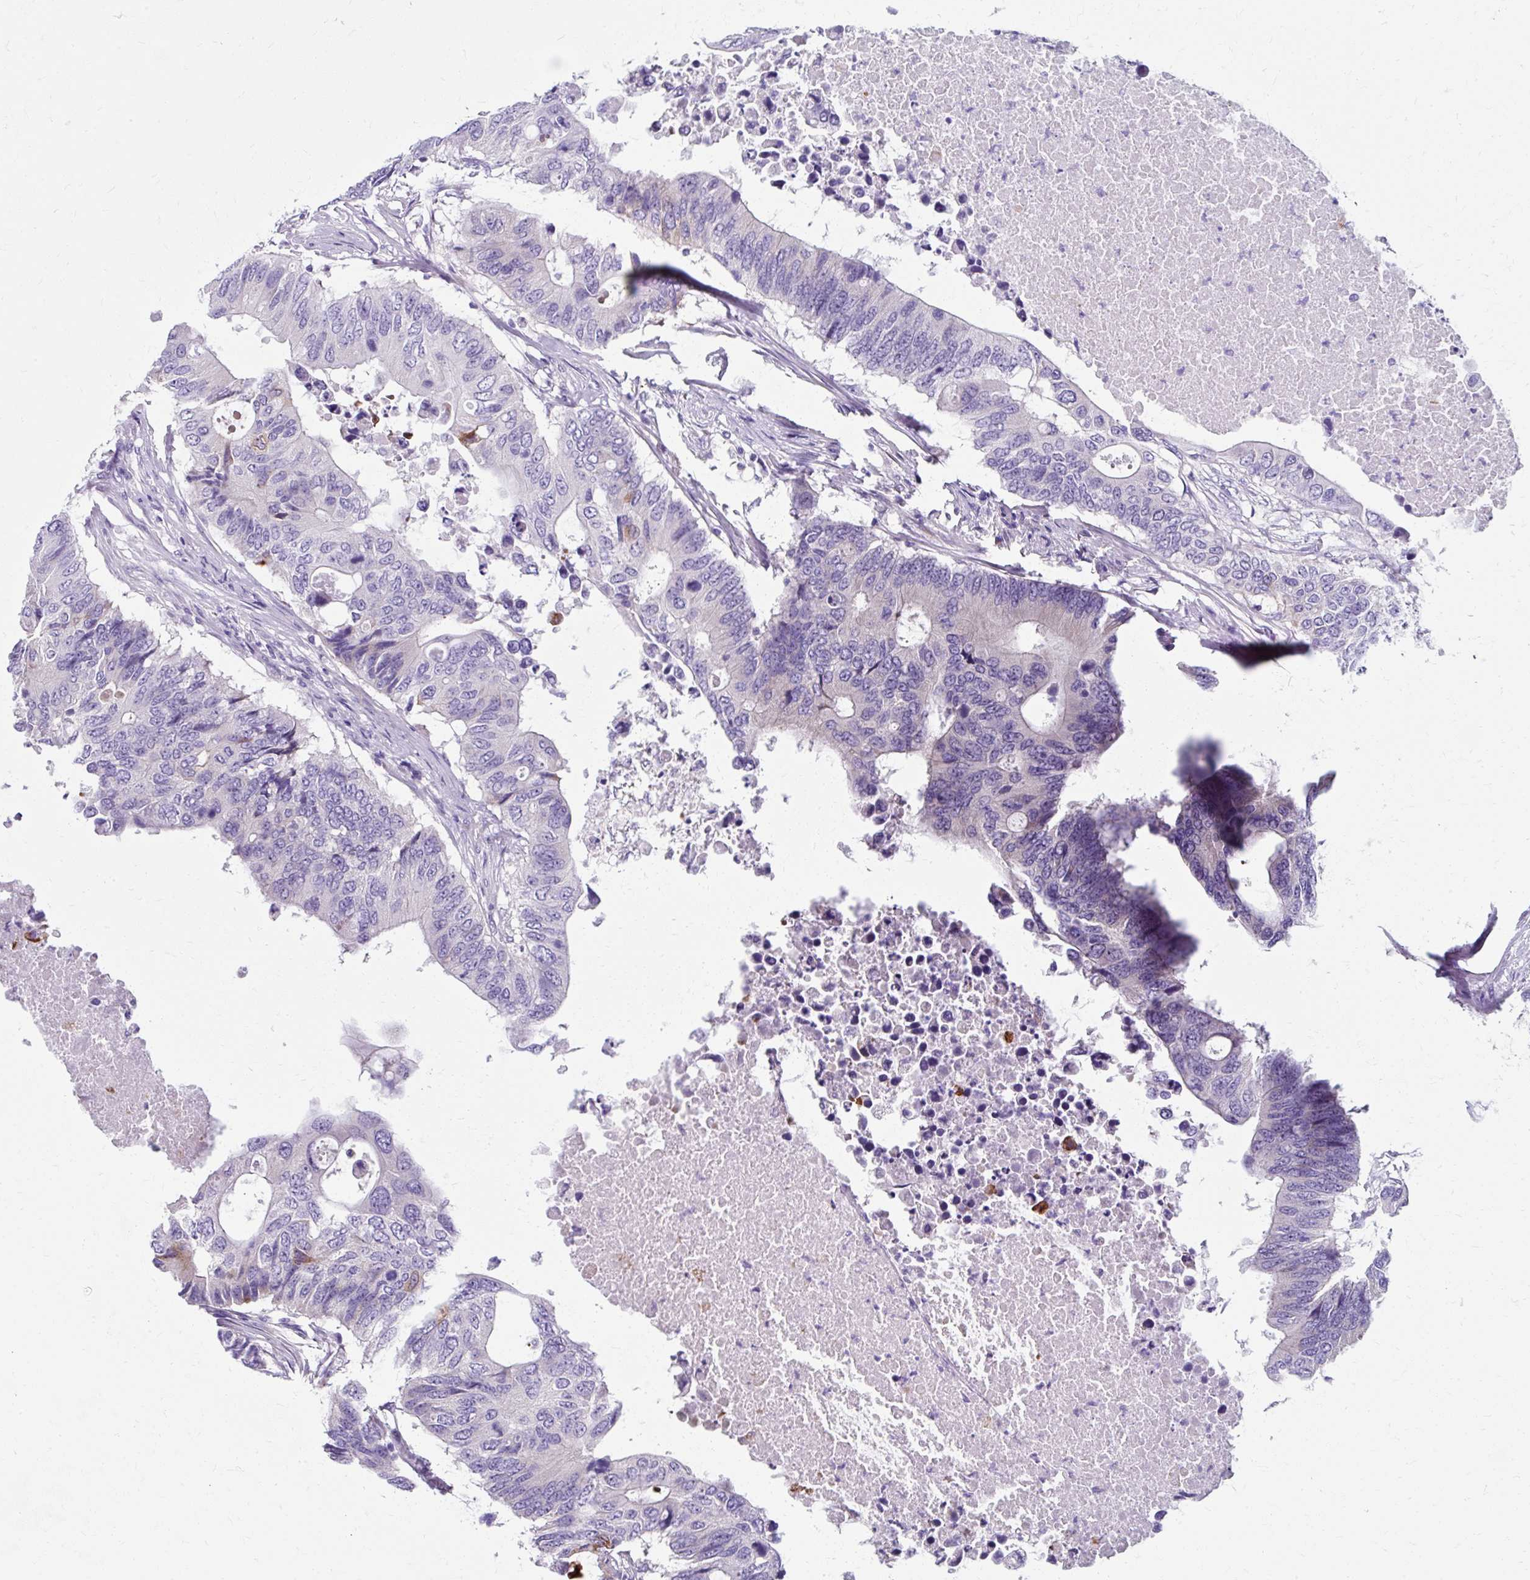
{"staining": {"intensity": "negative", "quantity": "none", "location": "none"}, "tissue": "colorectal cancer", "cell_type": "Tumor cells", "image_type": "cancer", "snomed": [{"axis": "morphology", "description": "Adenocarcinoma, NOS"}, {"axis": "topography", "description": "Colon"}], "caption": "Photomicrograph shows no significant protein staining in tumor cells of colorectal cancer.", "gene": "ZNF555", "patient": {"sex": "male", "age": 71}}